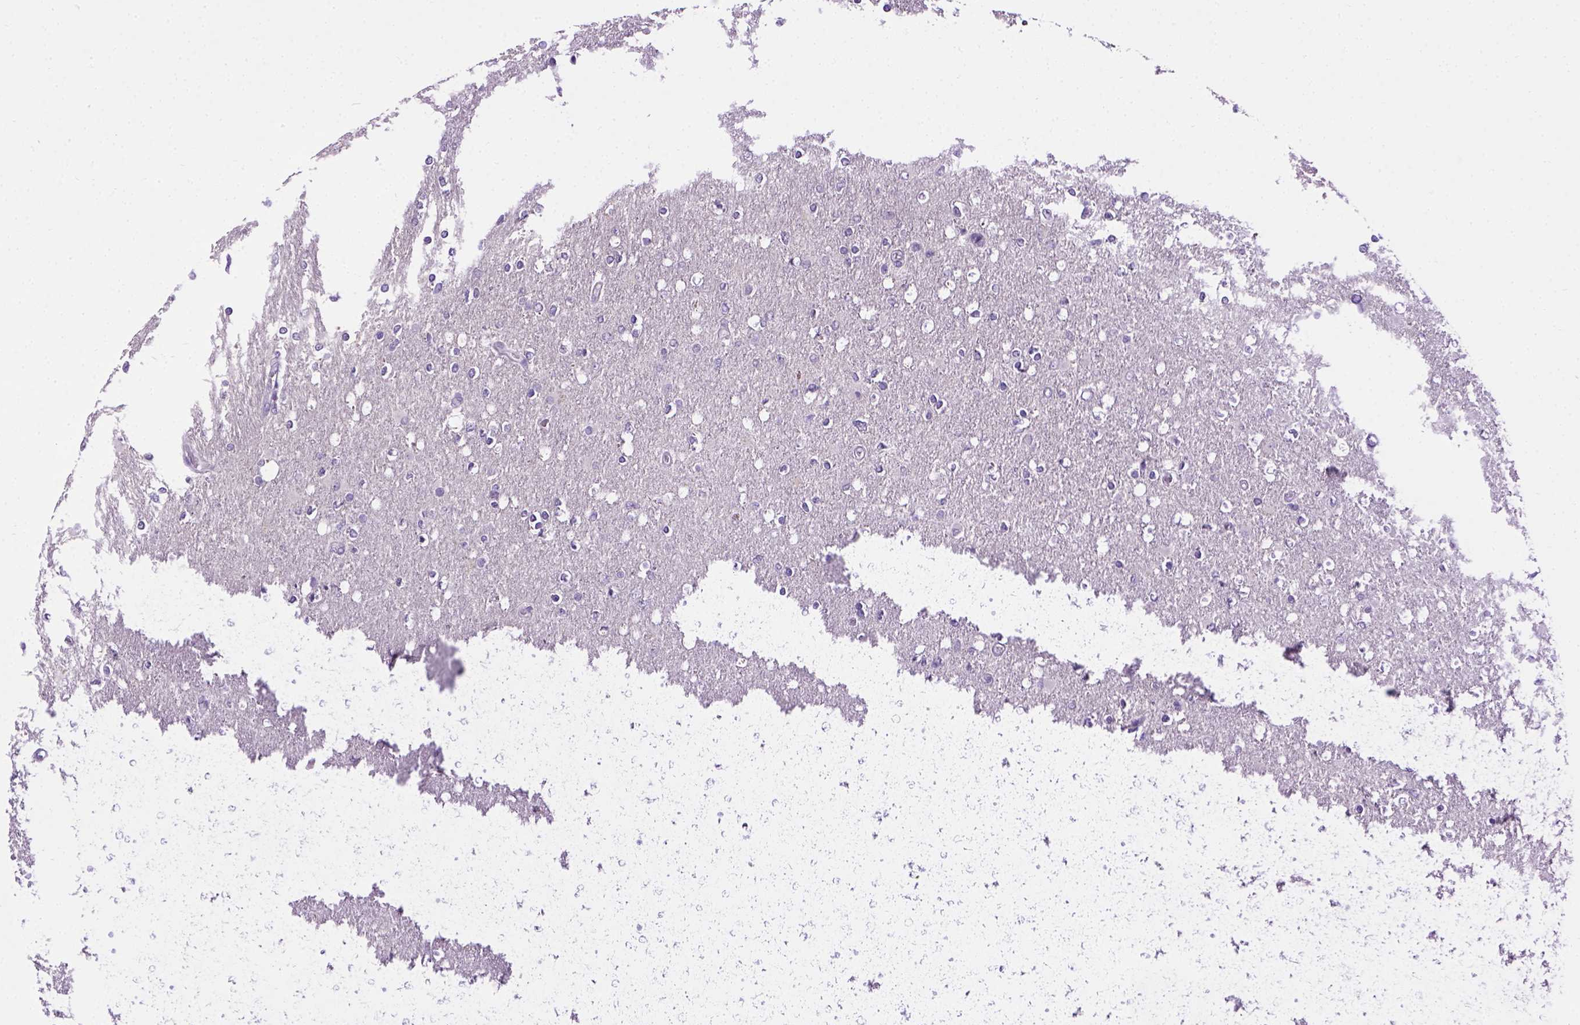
{"staining": {"intensity": "negative", "quantity": "none", "location": "none"}, "tissue": "glioma", "cell_type": "Tumor cells", "image_type": "cancer", "snomed": [{"axis": "morphology", "description": "Glioma, malignant, High grade"}, {"axis": "topography", "description": "Cerebral cortex"}], "caption": "An immunohistochemistry histopathology image of glioma is shown. There is no staining in tumor cells of glioma.", "gene": "CDH1", "patient": {"sex": "male", "age": 70}}